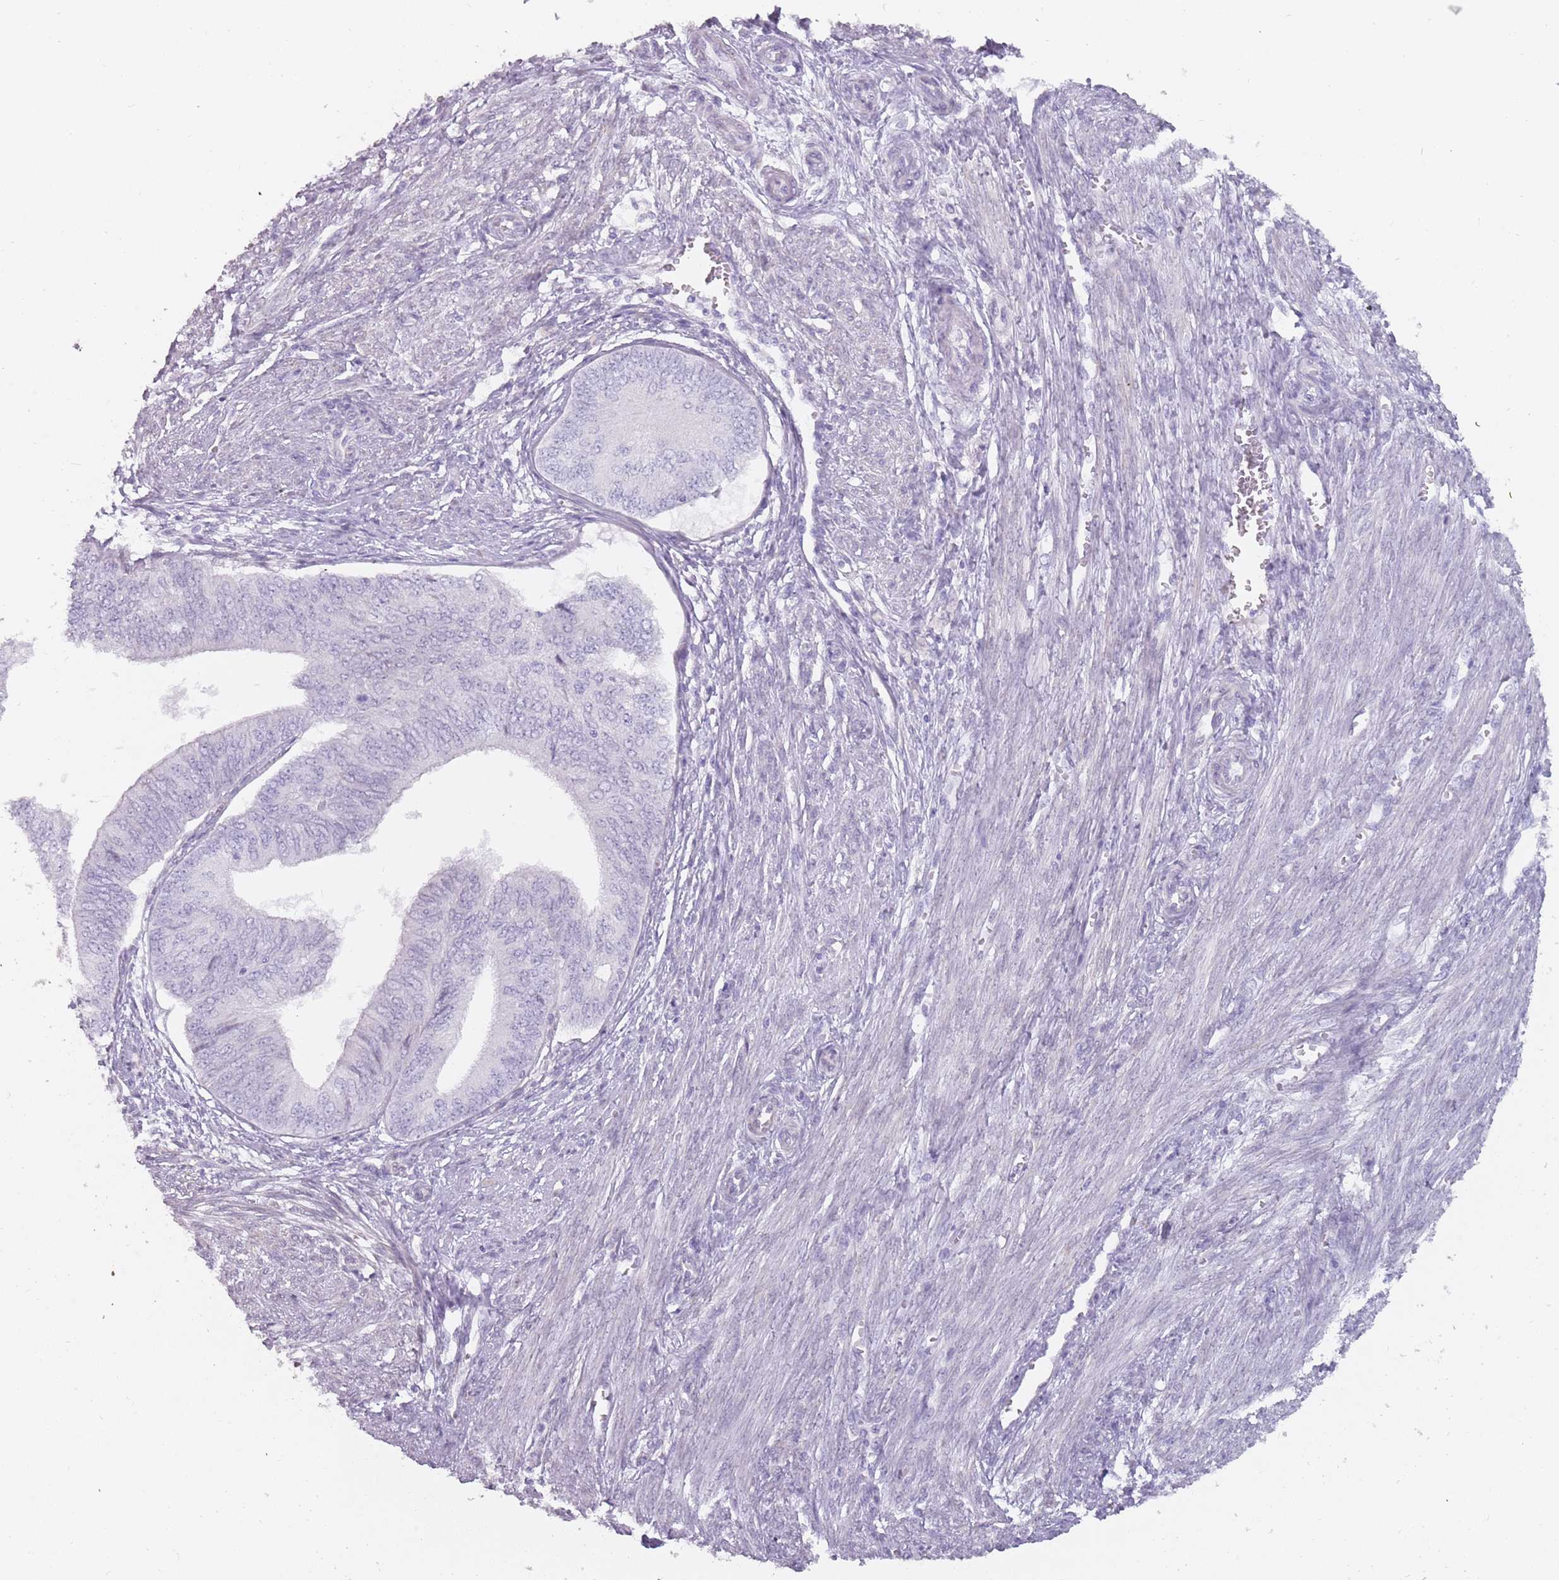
{"staining": {"intensity": "negative", "quantity": "none", "location": "none"}, "tissue": "endometrial cancer", "cell_type": "Tumor cells", "image_type": "cancer", "snomed": [{"axis": "morphology", "description": "Adenocarcinoma, NOS"}, {"axis": "topography", "description": "Endometrium"}], "caption": "The immunohistochemistry (IHC) photomicrograph has no significant staining in tumor cells of endometrial cancer tissue.", "gene": "DDX4", "patient": {"sex": "female", "age": 68}}